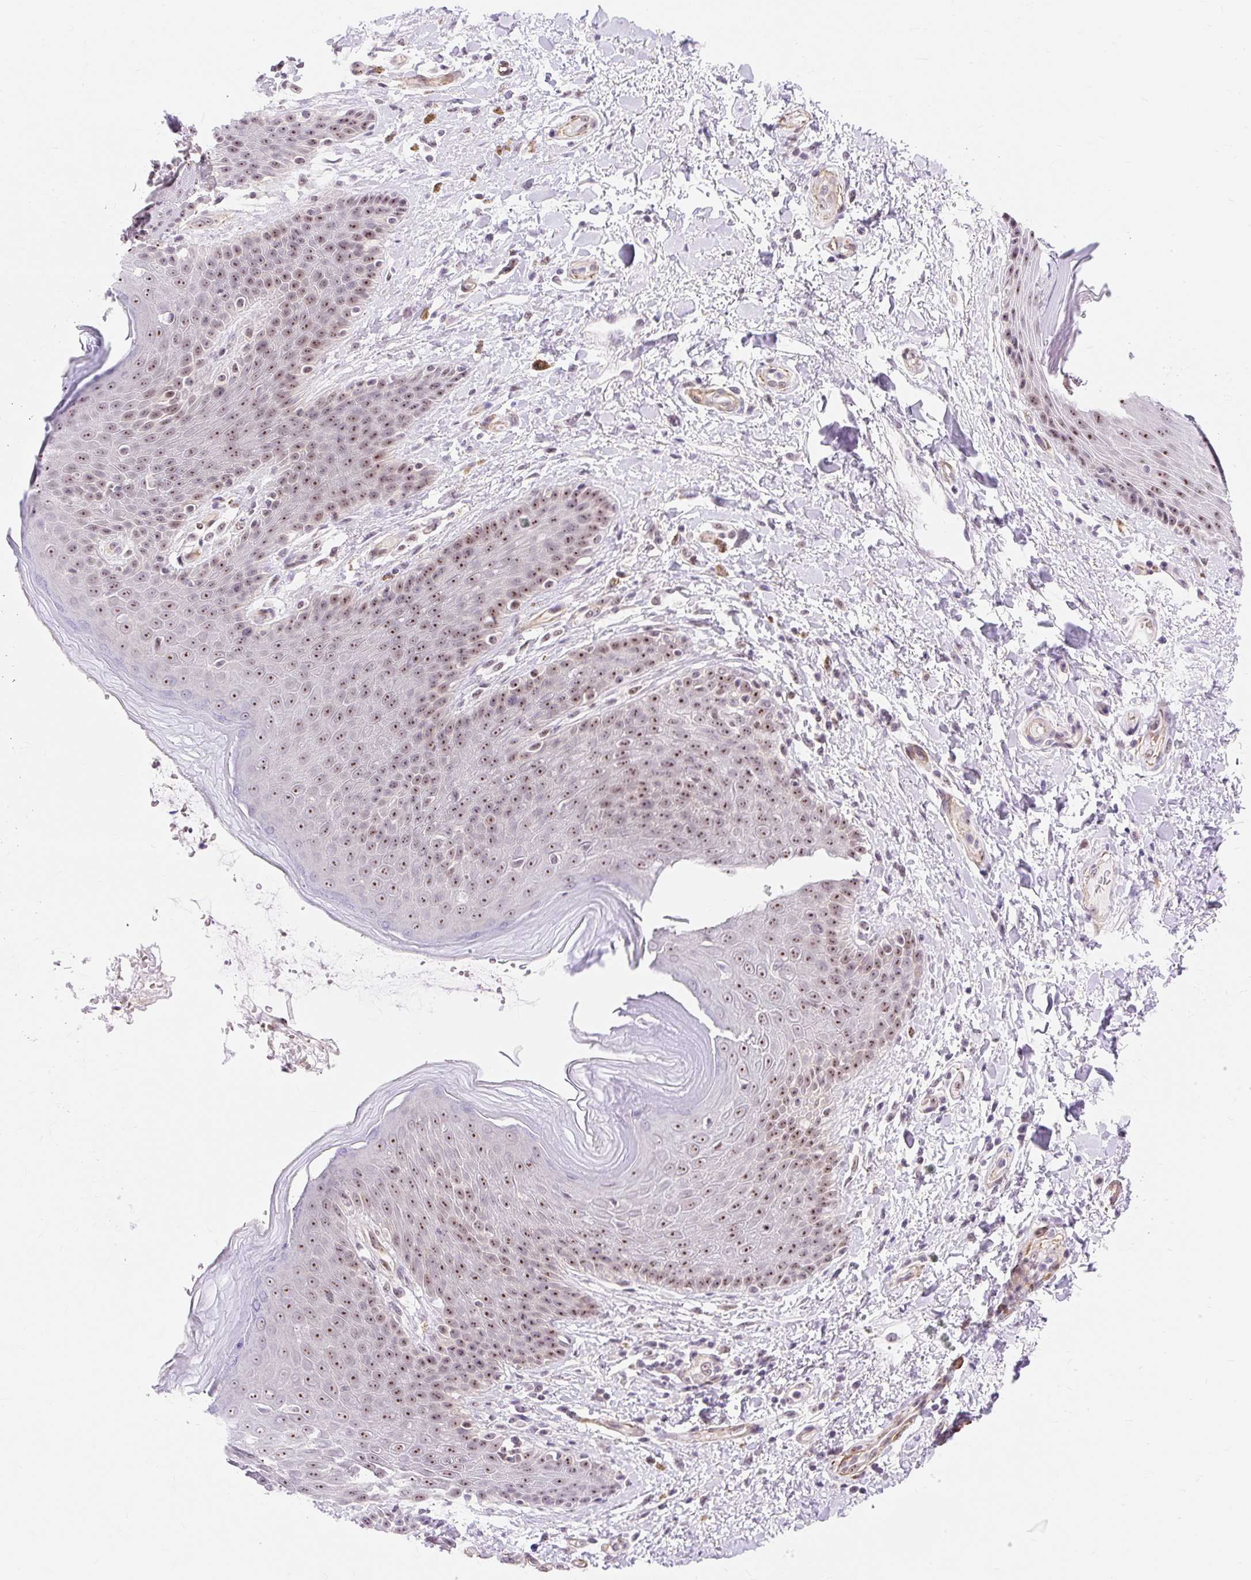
{"staining": {"intensity": "strong", "quantity": ">75%", "location": "nuclear"}, "tissue": "skin", "cell_type": "Epidermal cells", "image_type": "normal", "snomed": [{"axis": "morphology", "description": "Normal tissue, NOS"}, {"axis": "topography", "description": "Peripheral nerve tissue"}], "caption": "The micrograph displays staining of benign skin, revealing strong nuclear protein staining (brown color) within epidermal cells.", "gene": "OBP2A", "patient": {"sex": "male", "age": 51}}